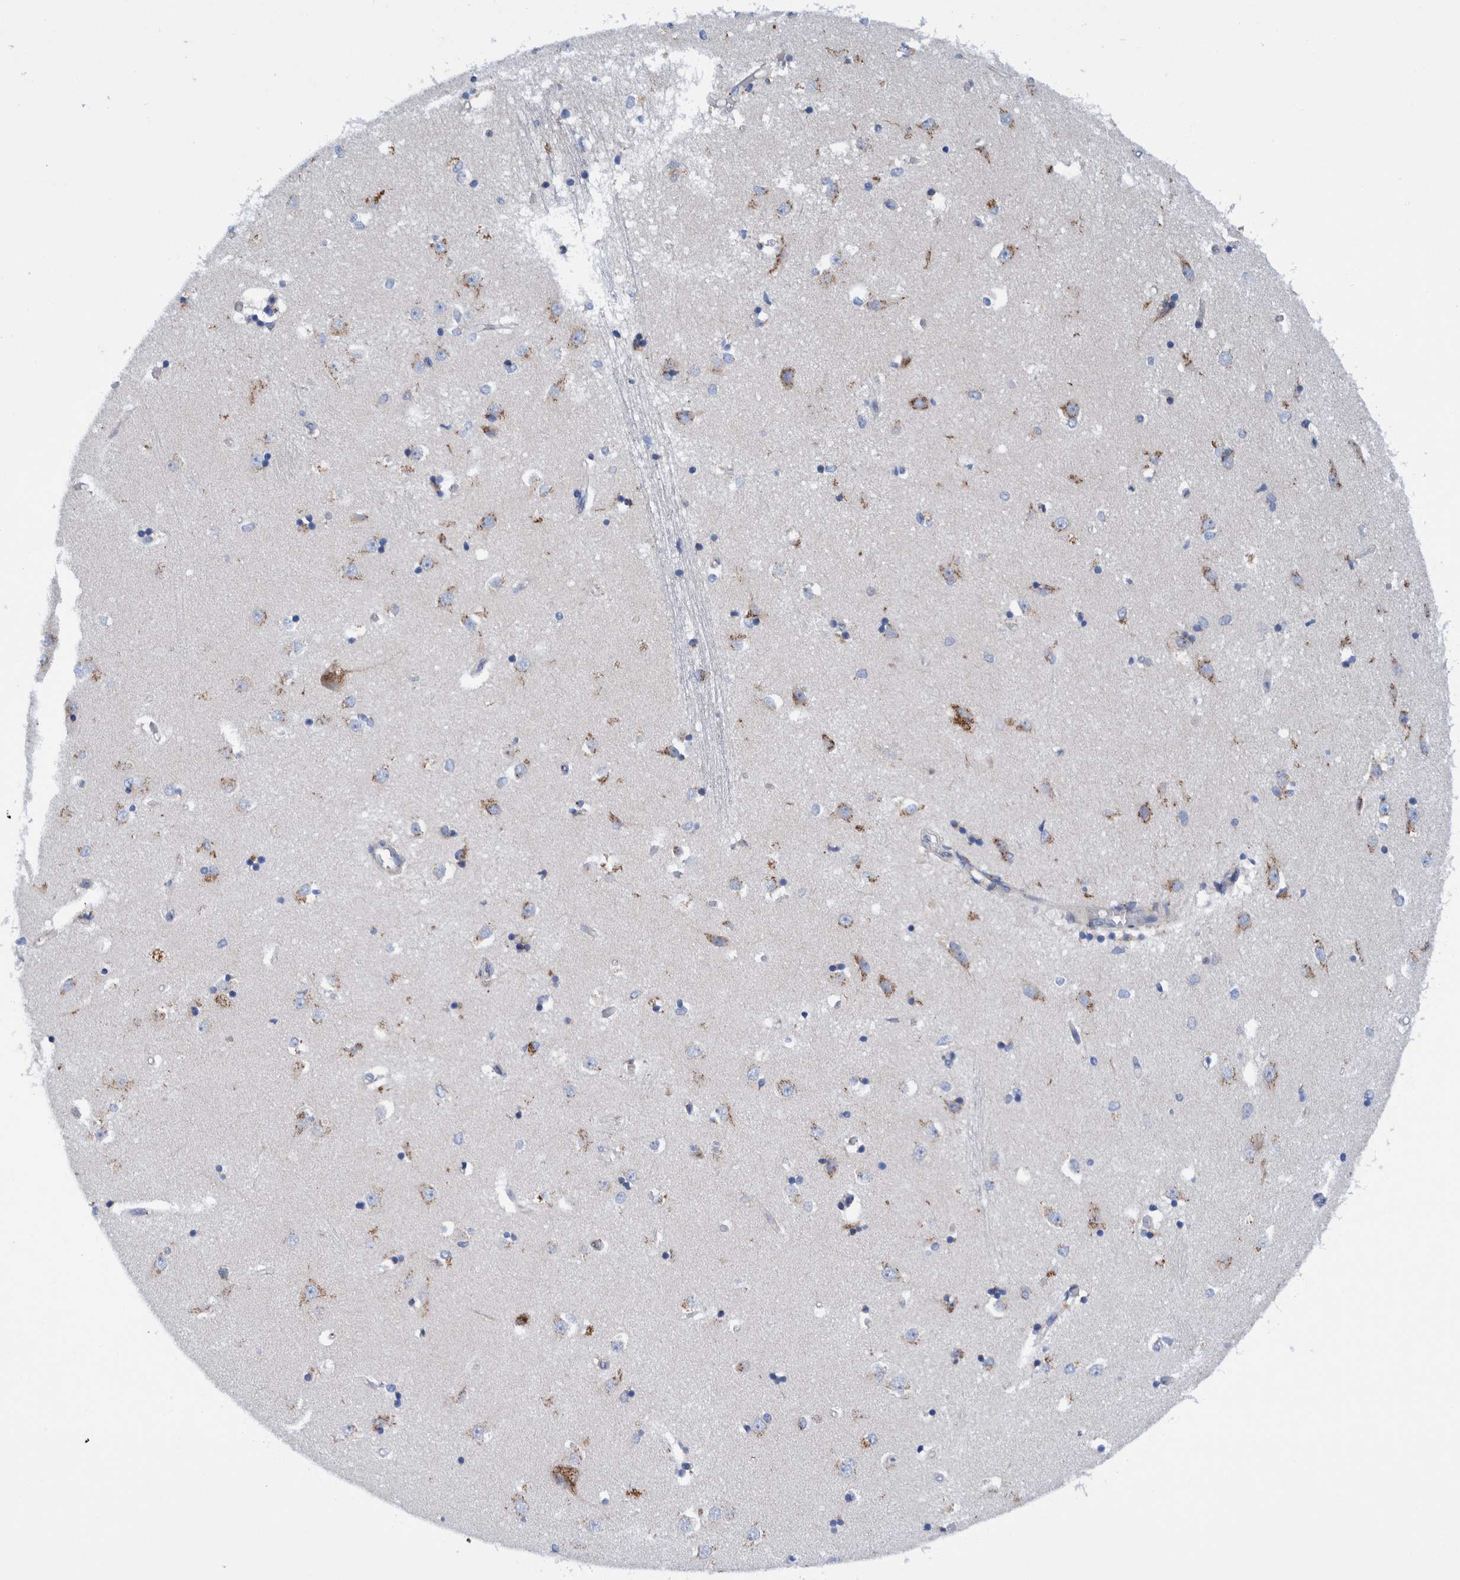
{"staining": {"intensity": "weak", "quantity": "<25%", "location": "cytoplasmic/membranous"}, "tissue": "caudate", "cell_type": "Glial cells", "image_type": "normal", "snomed": [{"axis": "morphology", "description": "Normal tissue, NOS"}, {"axis": "topography", "description": "Lateral ventricle wall"}], "caption": "This is a histopathology image of IHC staining of benign caudate, which shows no expression in glial cells. (DAB (3,3'-diaminobenzidine) IHC visualized using brightfield microscopy, high magnification).", "gene": "TRIM58", "patient": {"sex": "male", "age": 45}}